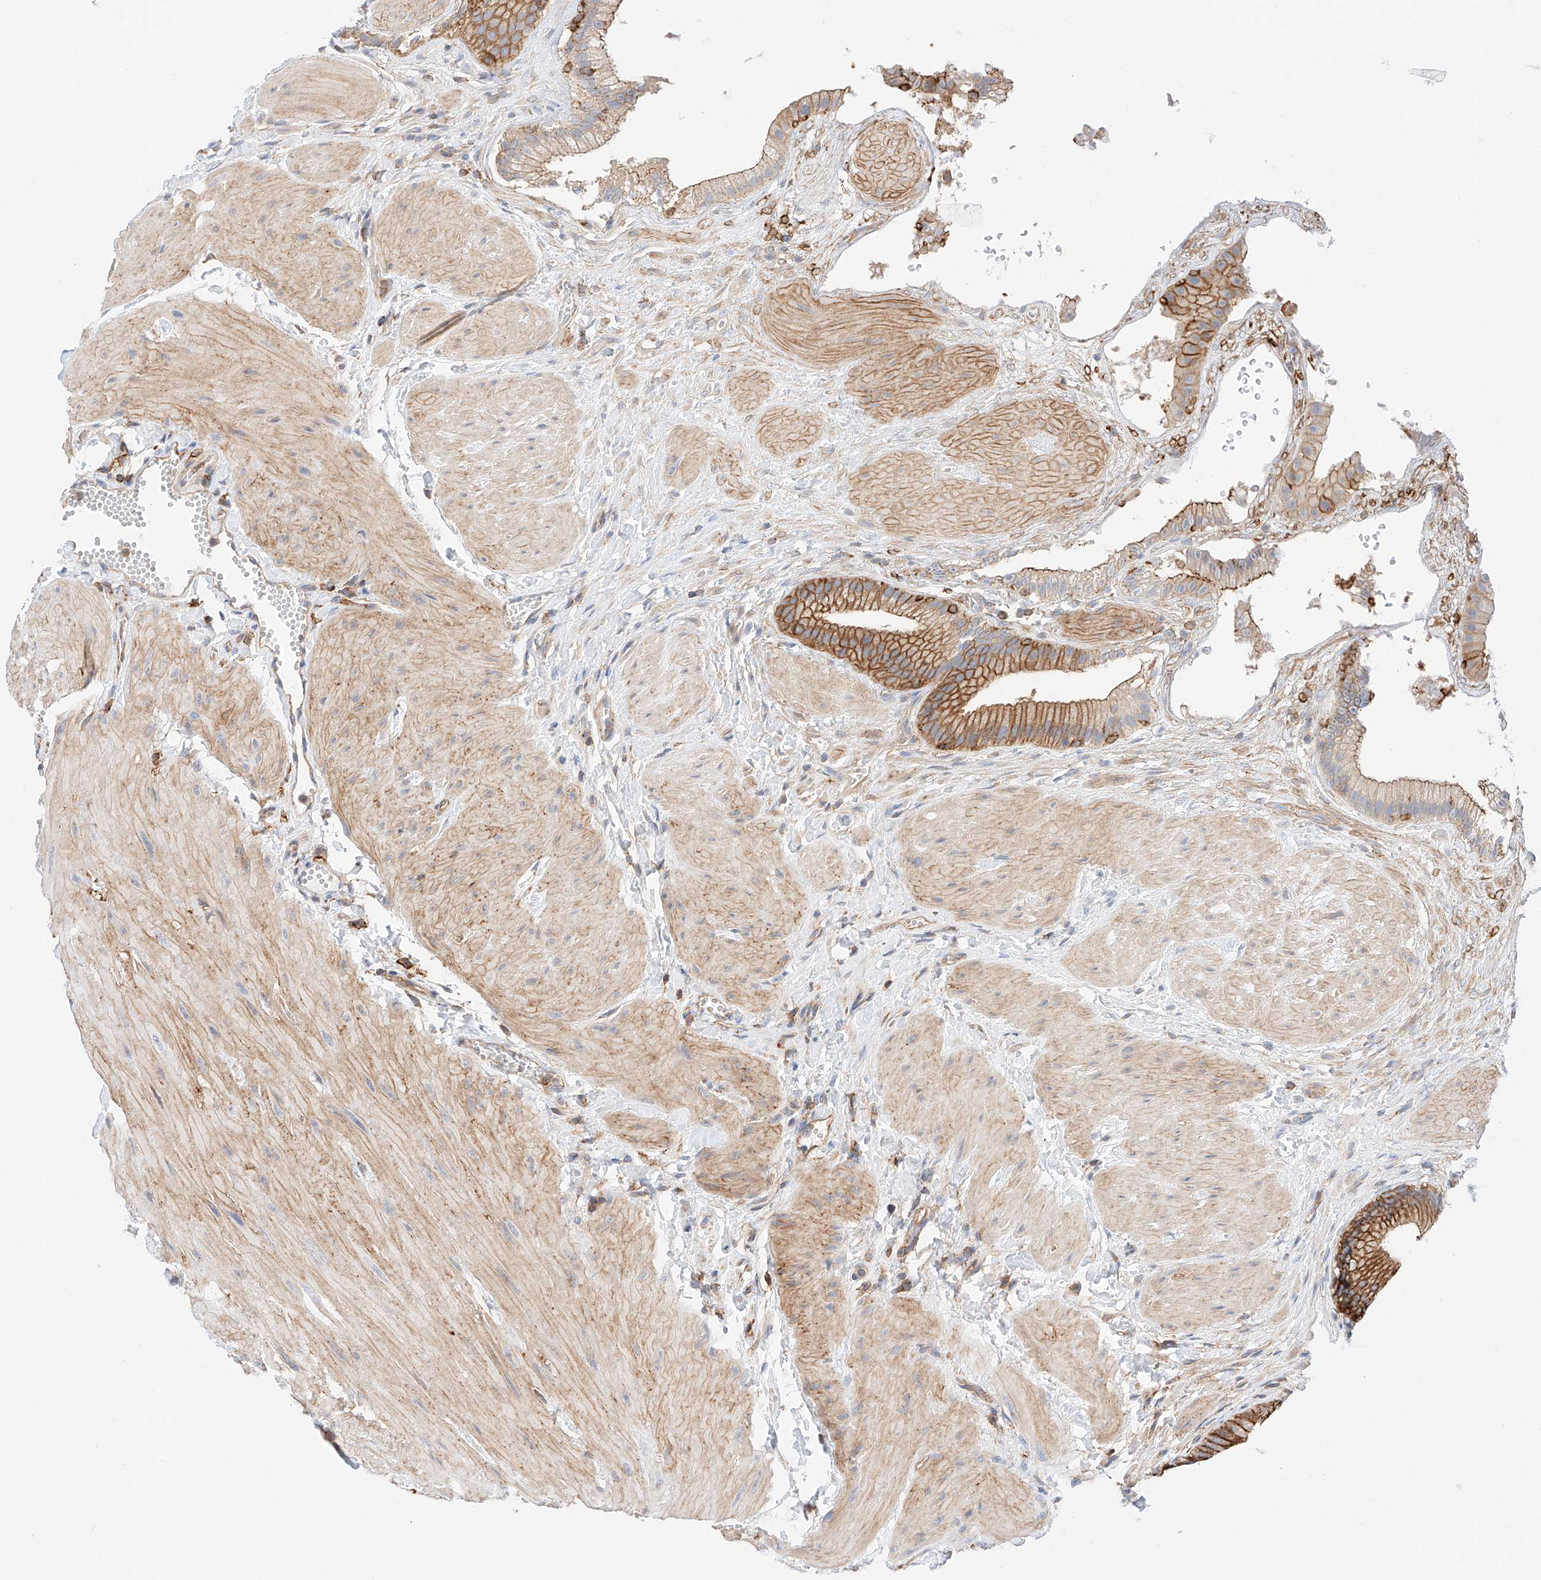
{"staining": {"intensity": "strong", "quantity": ">75%", "location": "cytoplasmic/membranous"}, "tissue": "gallbladder", "cell_type": "Glandular cells", "image_type": "normal", "snomed": [{"axis": "morphology", "description": "Normal tissue, NOS"}, {"axis": "topography", "description": "Gallbladder"}], "caption": "A brown stain highlights strong cytoplasmic/membranous staining of a protein in glandular cells of unremarkable gallbladder.", "gene": "ENSG00000259132", "patient": {"sex": "male", "age": 55}}